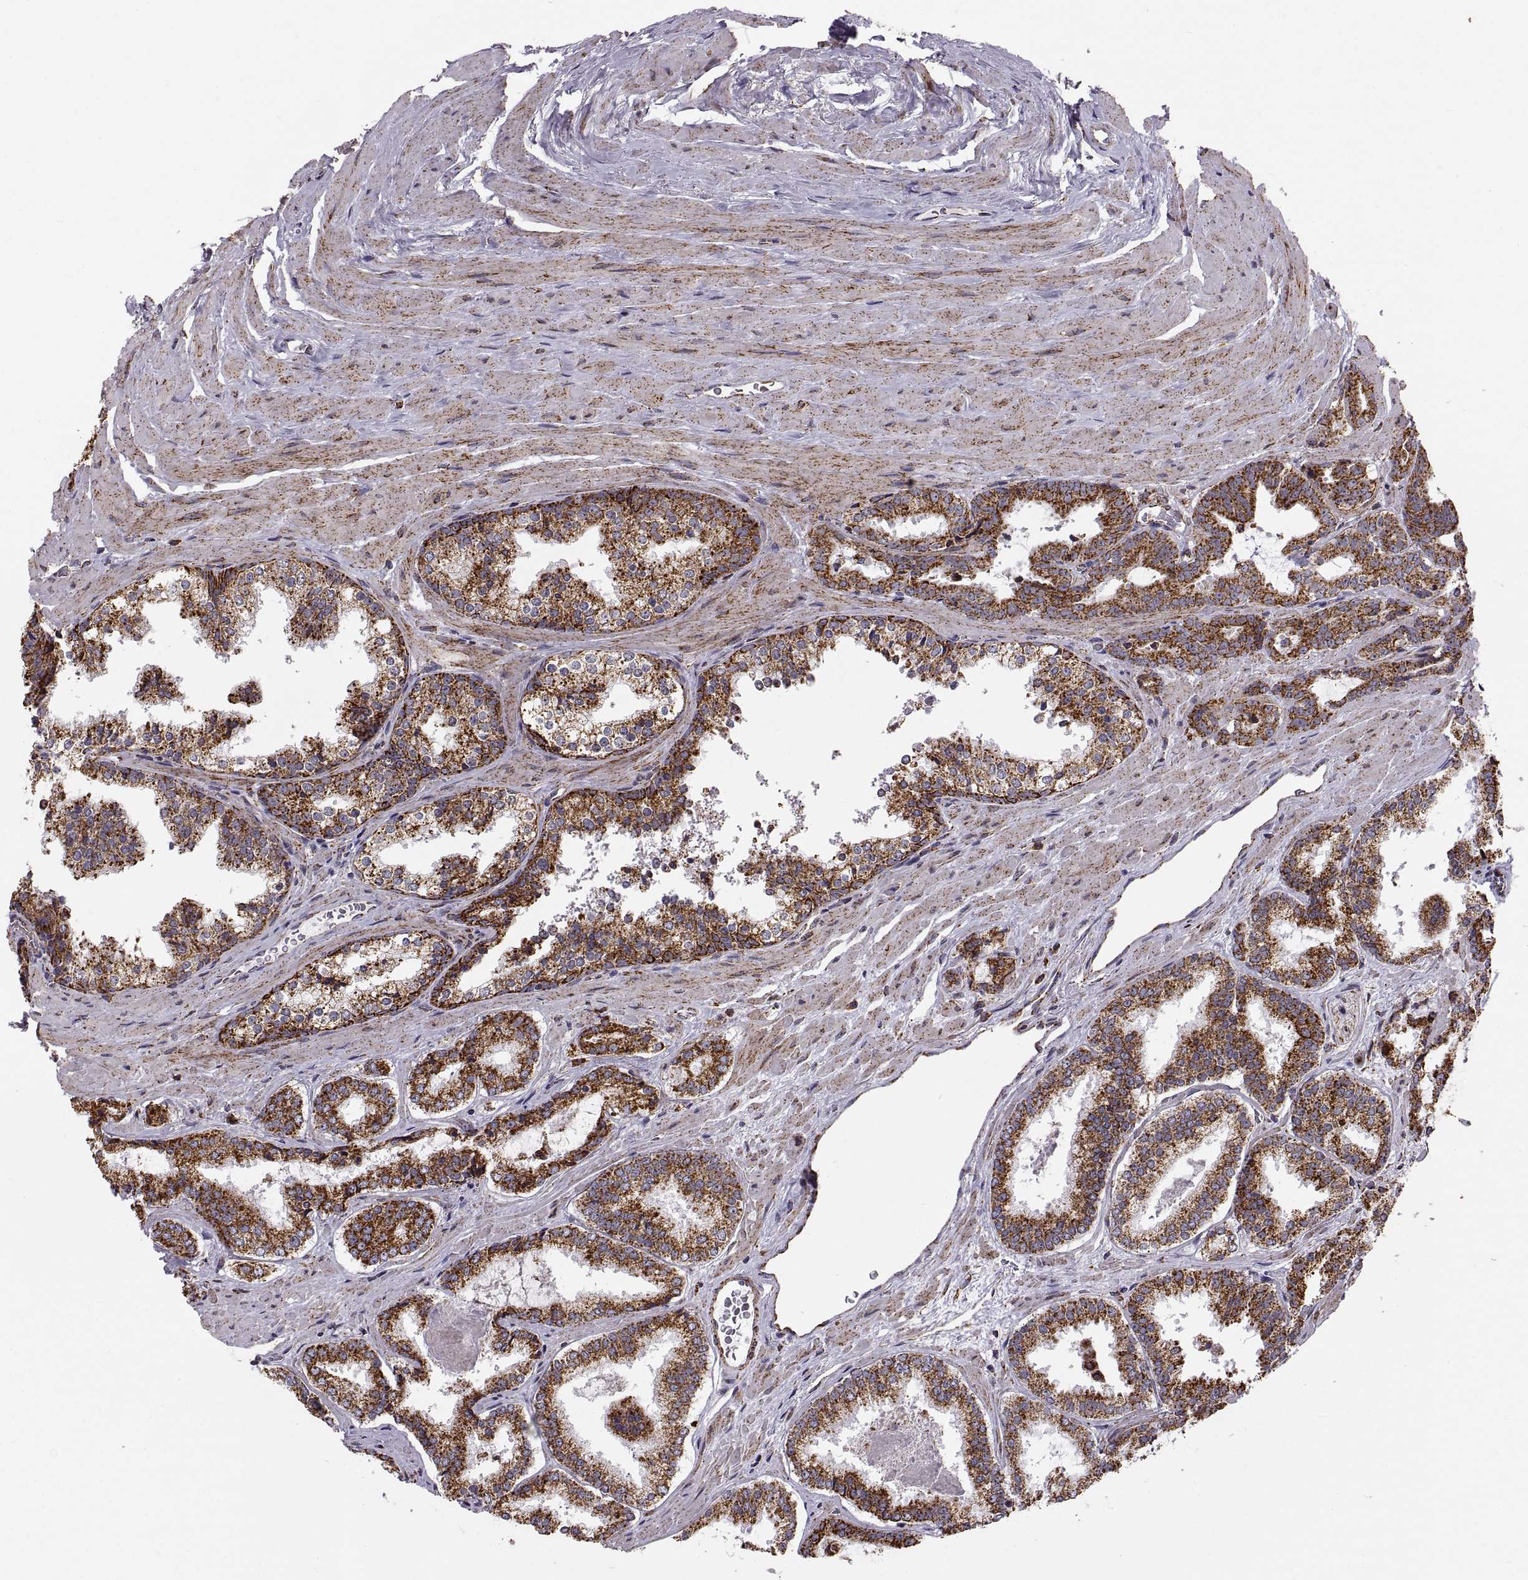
{"staining": {"intensity": "strong", "quantity": ">75%", "location": "cytoplasmic/membranous"}, "tissue": "prostate cancer", "cell_type": "Tumor cells", "image_type": "cancer", "snomed": [{"axis": "morphology", "description": "Adenocarcinoma, NOS"}, {"axis": "morphology", "description": "Adenocarcinoma, High grade"}, {"axis": "topography", "description": "Prostate"}], "caption": "IHC histopathology image of adenocarcinoma (high-grade) (prostate) stained for a protein (brown), which exhibits high levels of strong cytoplasmic/membranous expression in approximately >75% of tumor cells.", "gene": "ARSD", "patient": {"sex": "male", "age": 62}}